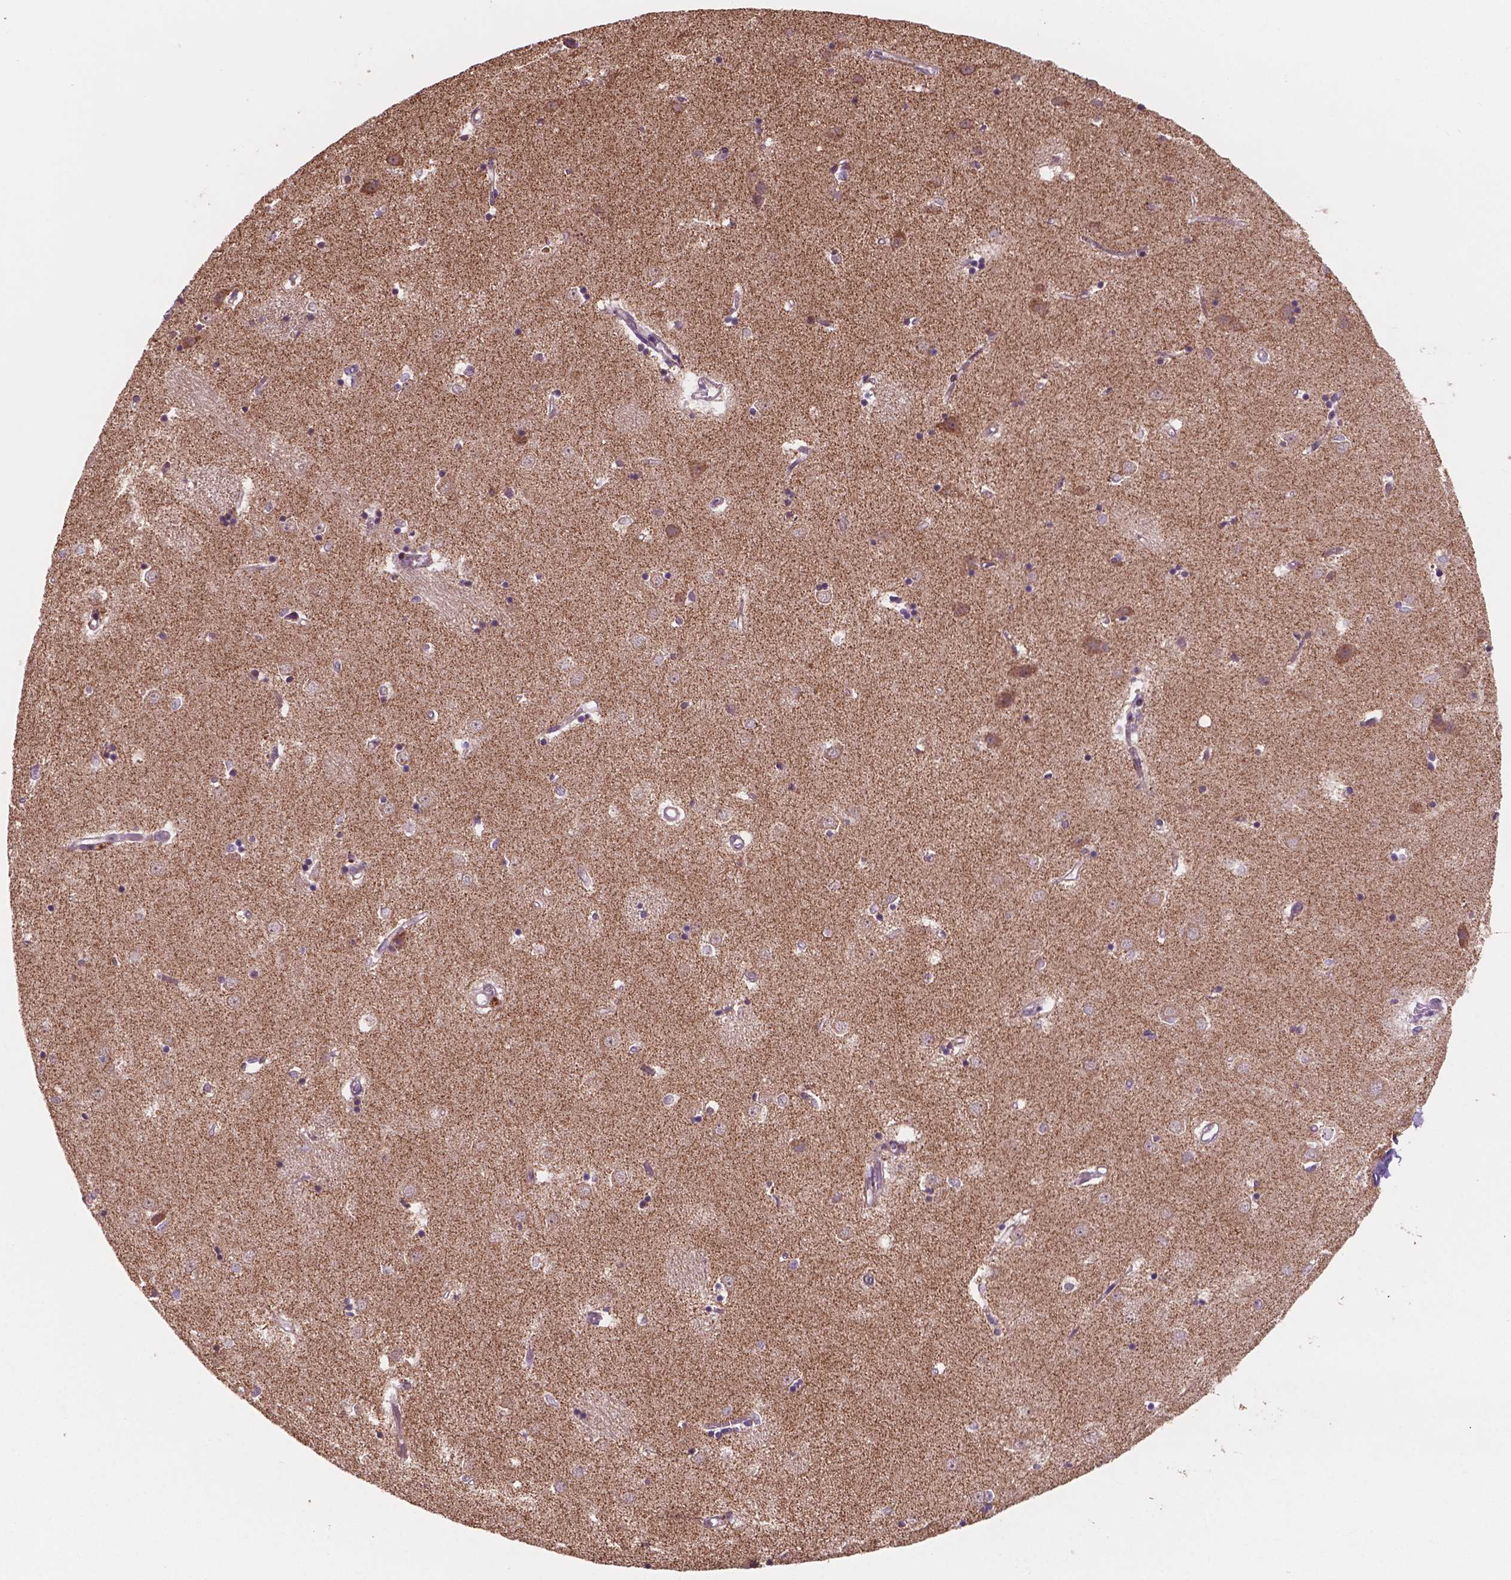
{"staining": {"intensity": "moderate", "quantity": ">75%", "location": "cytoplasmic/membranous"}, "tissue": "caudate", "cell_type": "Glial cells", "image_type": "normal", "snomed": [{"axis": "morphology", "description": "Normal tissue, NOS"}, {"axis": "topography", "description": "Lateral ventricle wall"}], "caption": "IHC of normal human caudate exhibits medium levels of moderate cytoplasmic/membranous expression in about >75% of glial cells.", "gene": "NDUFA10", "patient": {"sex": "male", "age": 54}}